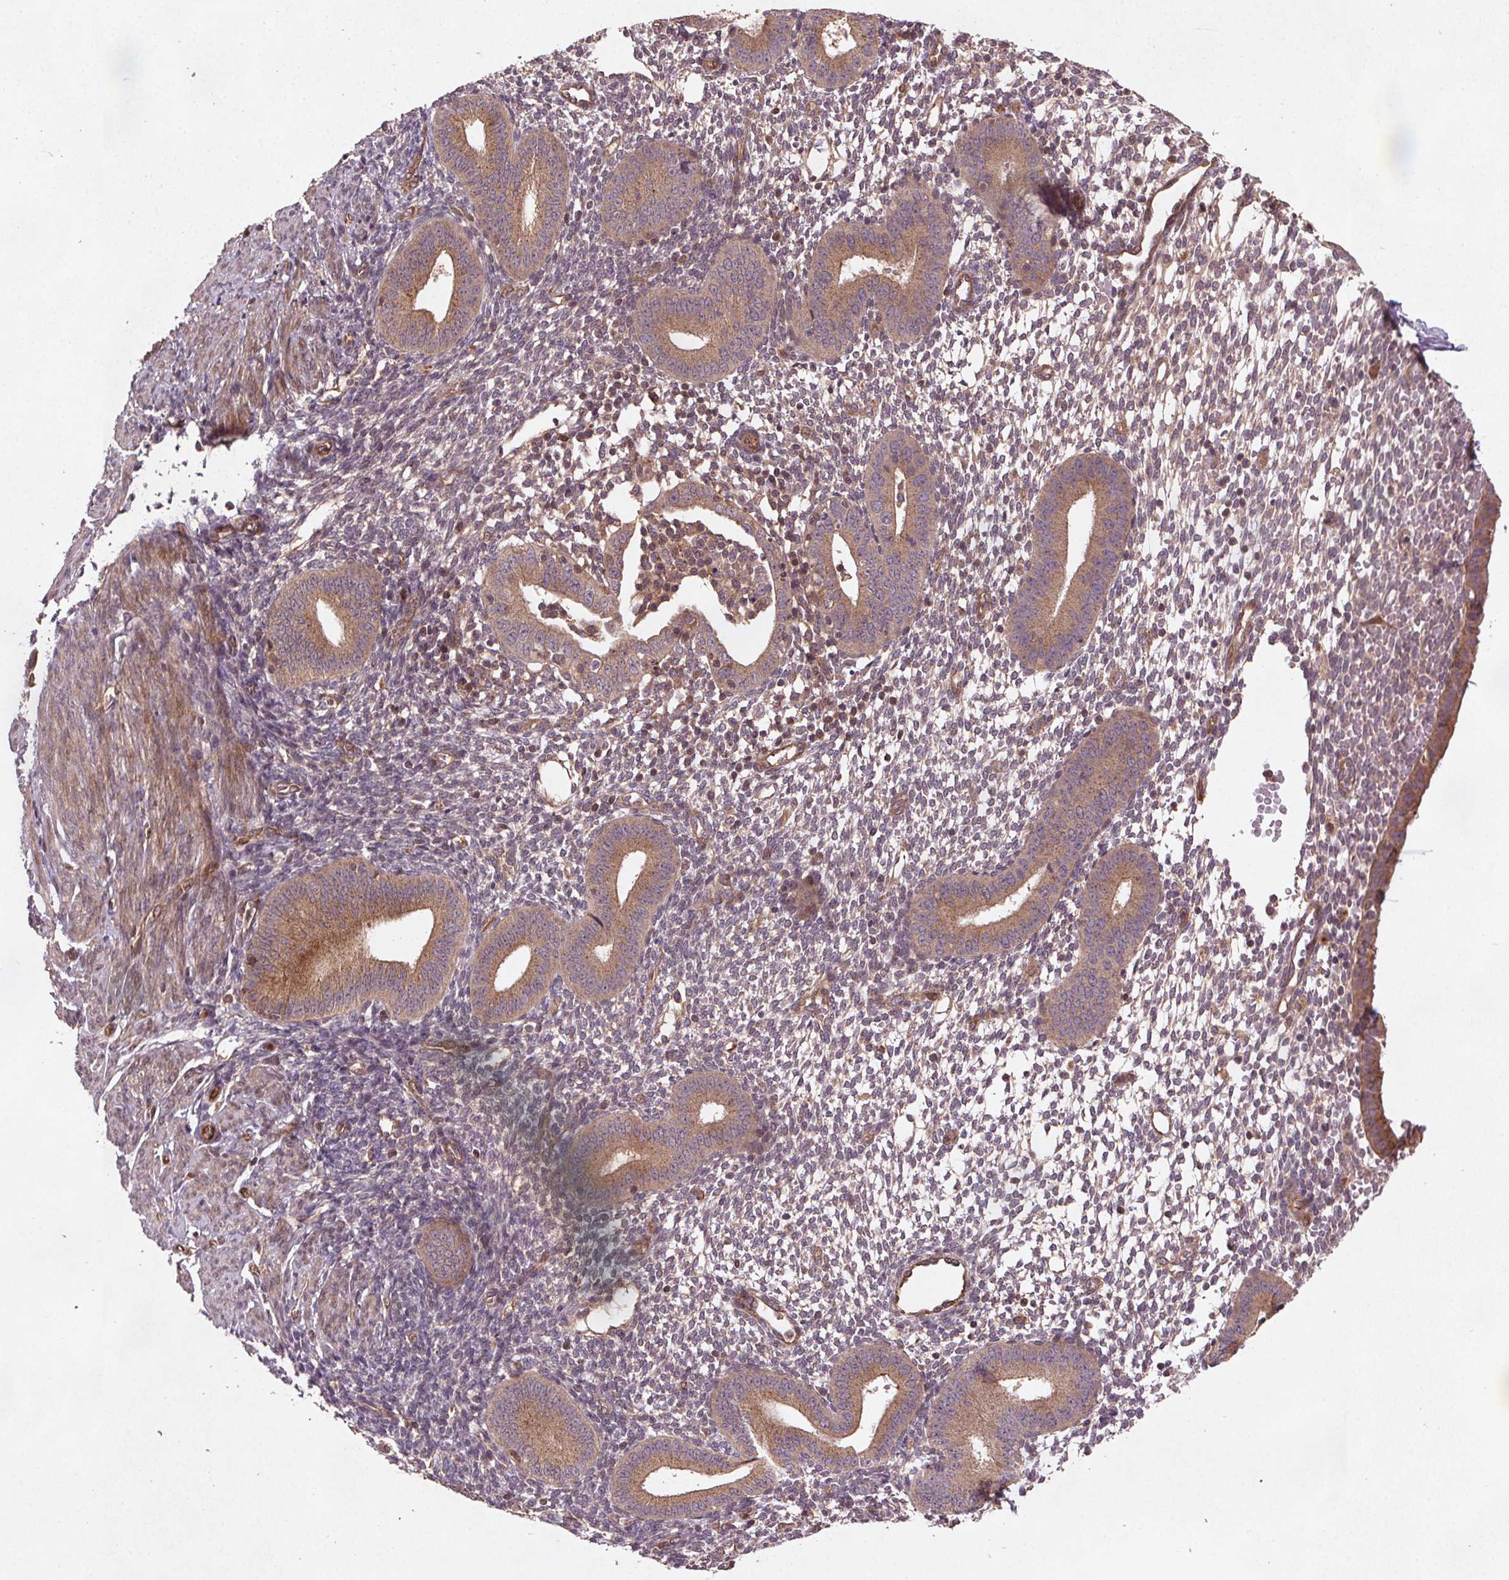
{"staining": {"intensity": "negative", "quantity": "none", "location": "none"}, "tissue": "endometrium", "cell_type": "Cells in endometrial stroma", "image_type": "normal", "snomed": [{"axis": "morphology", "description": "Normal tissue, NOS"}, {"axis": "topography", "description": "Endometrium"}], "caption": "Immunohistochemistry (IHC) micrograph of normal endometrium stained for a protein (brown), which displays no positivity in cells in endometrial stroma. Brightfield microscopy of immunohistochemistry stained with DAB (3,3'-diaminobenzidine) (brown) and hematoxylin (blue), captured at high magnification.", "gene": "SEC14L2", "patient": {"sex": "female", "age": 40}}